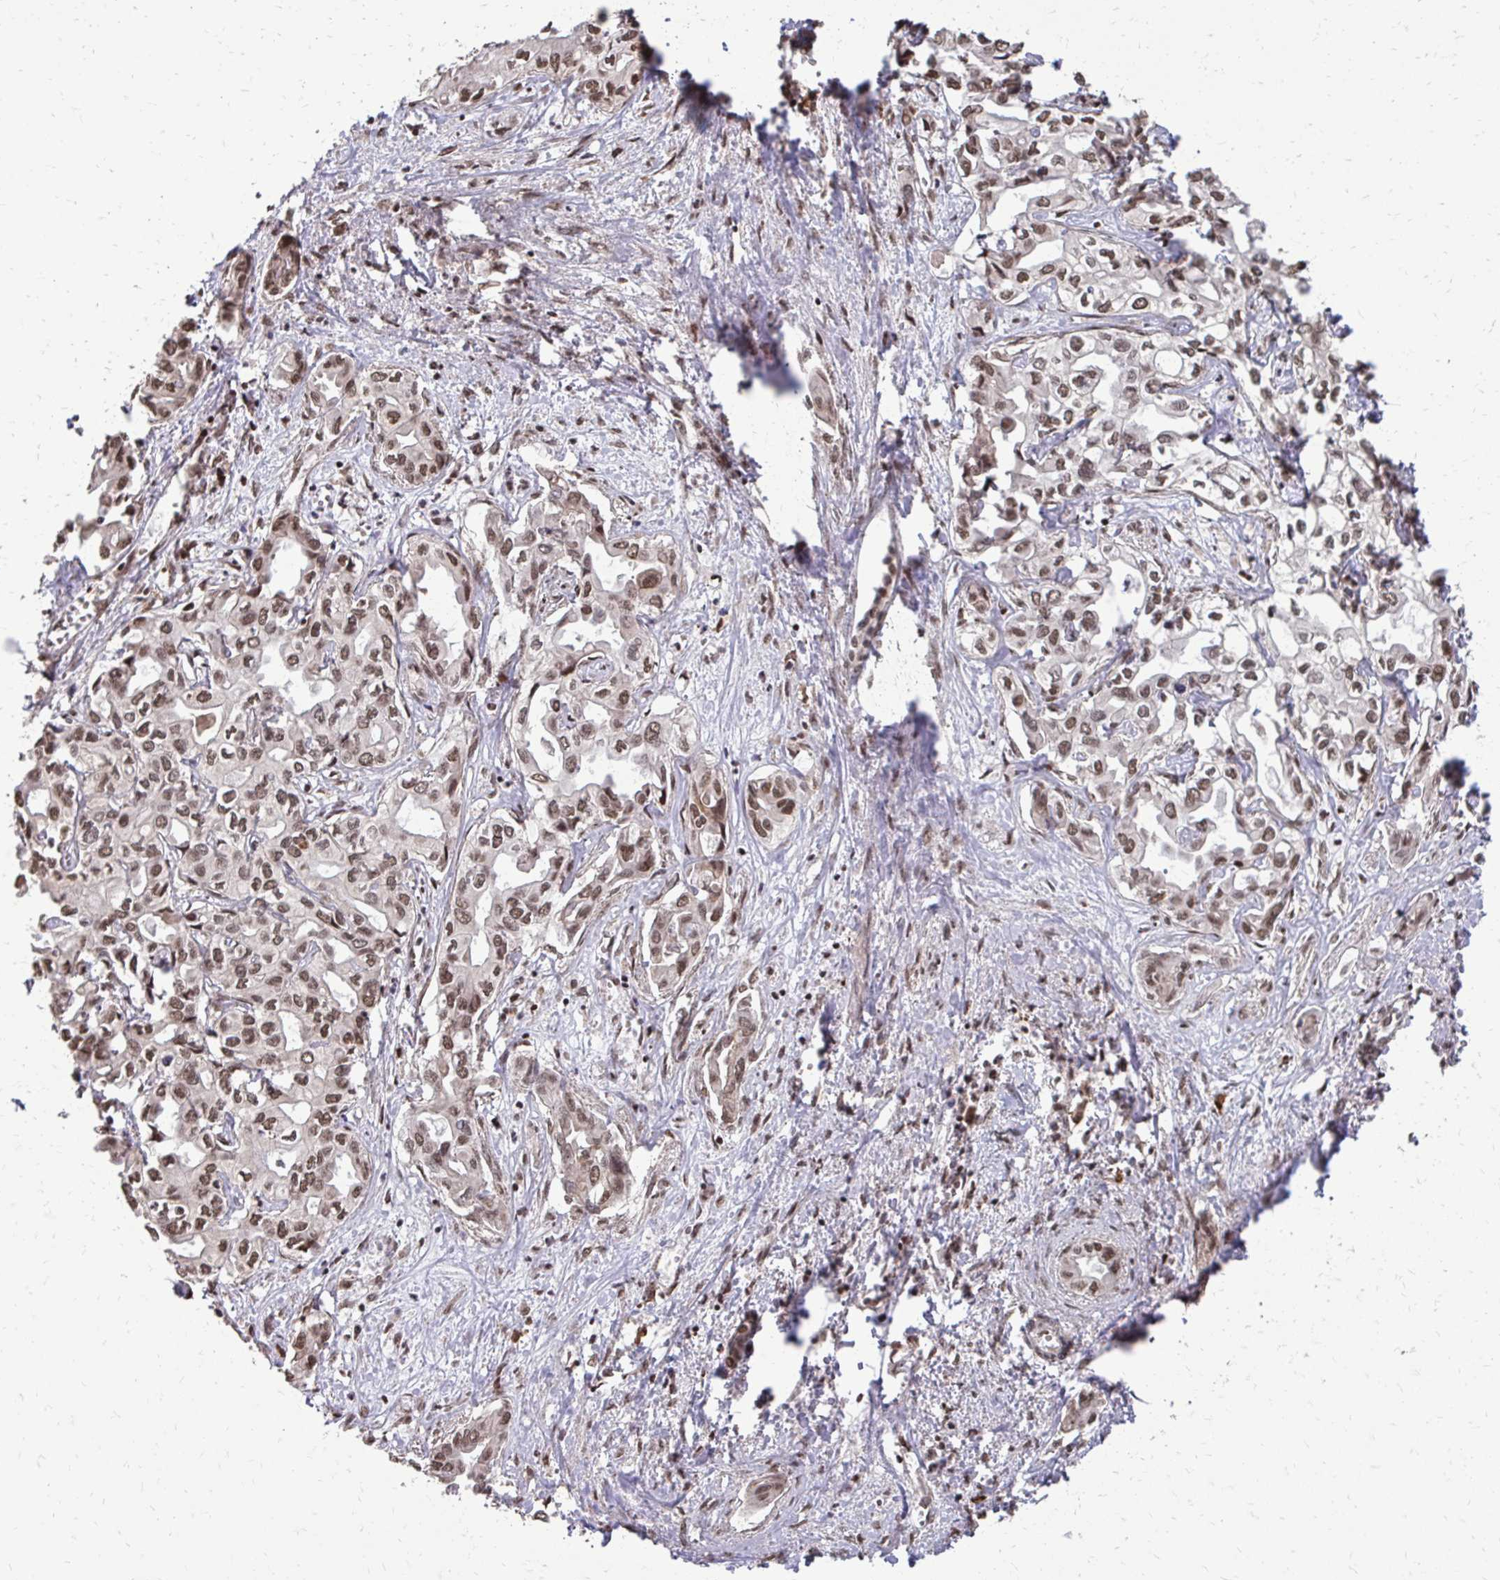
{"staining": {"intensity": "moderate", "quantity": ">75%", "location": "nuclear"}, "tissue": "liver cancer", "cell_type": "Tumor cells", "image_type": "cancer", "snomed": [{"axis": "morphology", "description": "Cholangiocarcinoma"}, {"axis": "topography", "description": "Liver"}], "caption": "A histopathology image of human liver cancer stained for a protein demonstrates moderate nuclear brown staining in tumor cells.", "gene": "SS18", "patient": {"sex": "female", "age": 64}}